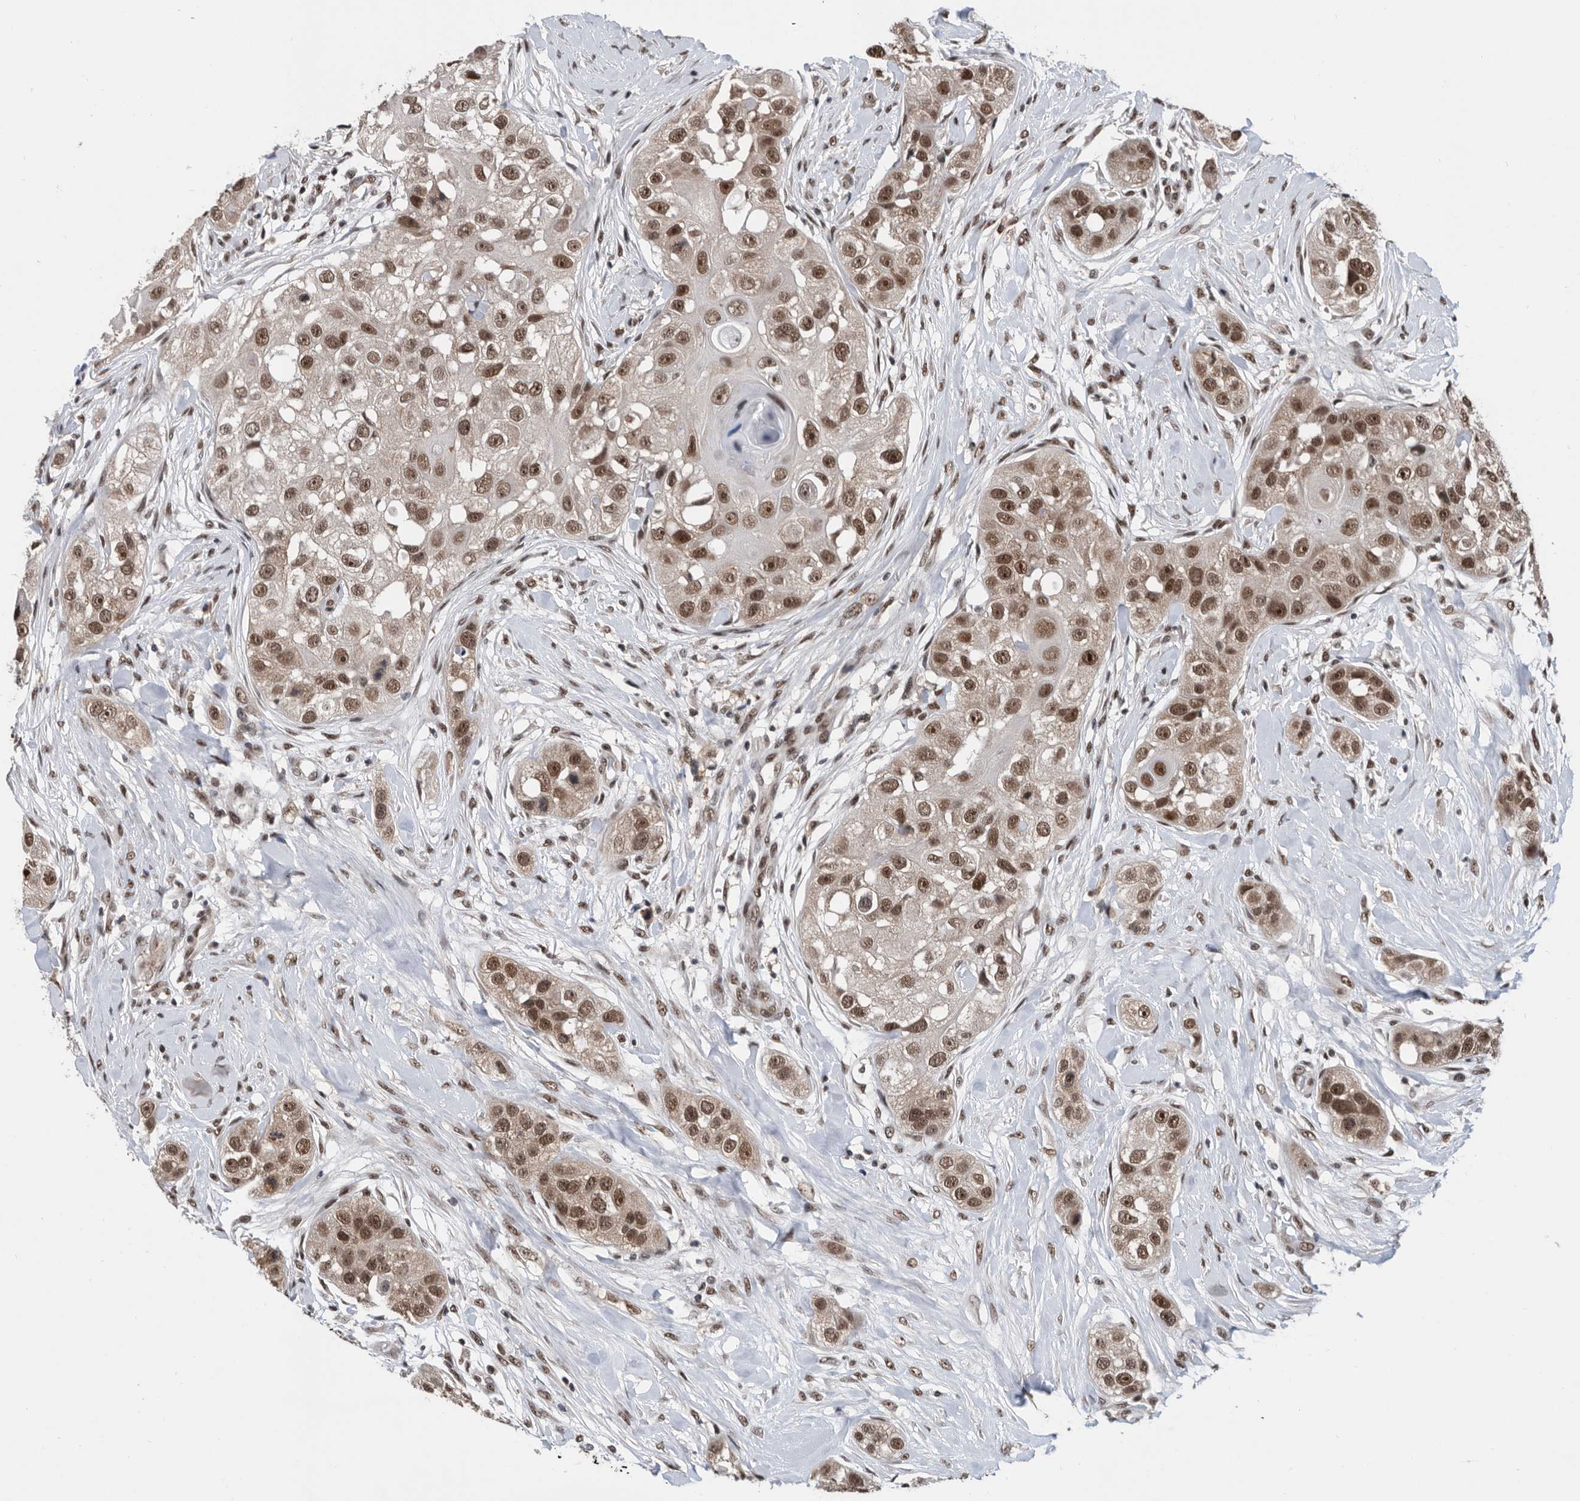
{"staining": {"intensity": "moderate", "quantity": ">75%", "location": "cytoplasmic/membranous,nuclear"}, "tissue": "head and neck cancer", "cell_type": "Tumor cells", "image_type": "cancer", "snomed": [{"axis": "morphology", "description": "Normal tissue, NOS"}, {"axis": "morphology", "description": "Squamous cell carcinoma, NOS"}, {"axis": "topography", "description": "Skeletal muscle"}, {"axis": "topography", "description": "Head-Neck"}], "caption": "Immunohistochemical staining of human head and neck cancer (squamous cell carcinoma) shows medium levels of moderate cytoplasmic/membranous and nuclear staining in approximately >75% of tumor cells.", "gene": "ZNF260", "patient": {"sex": "male", "age": 51}}